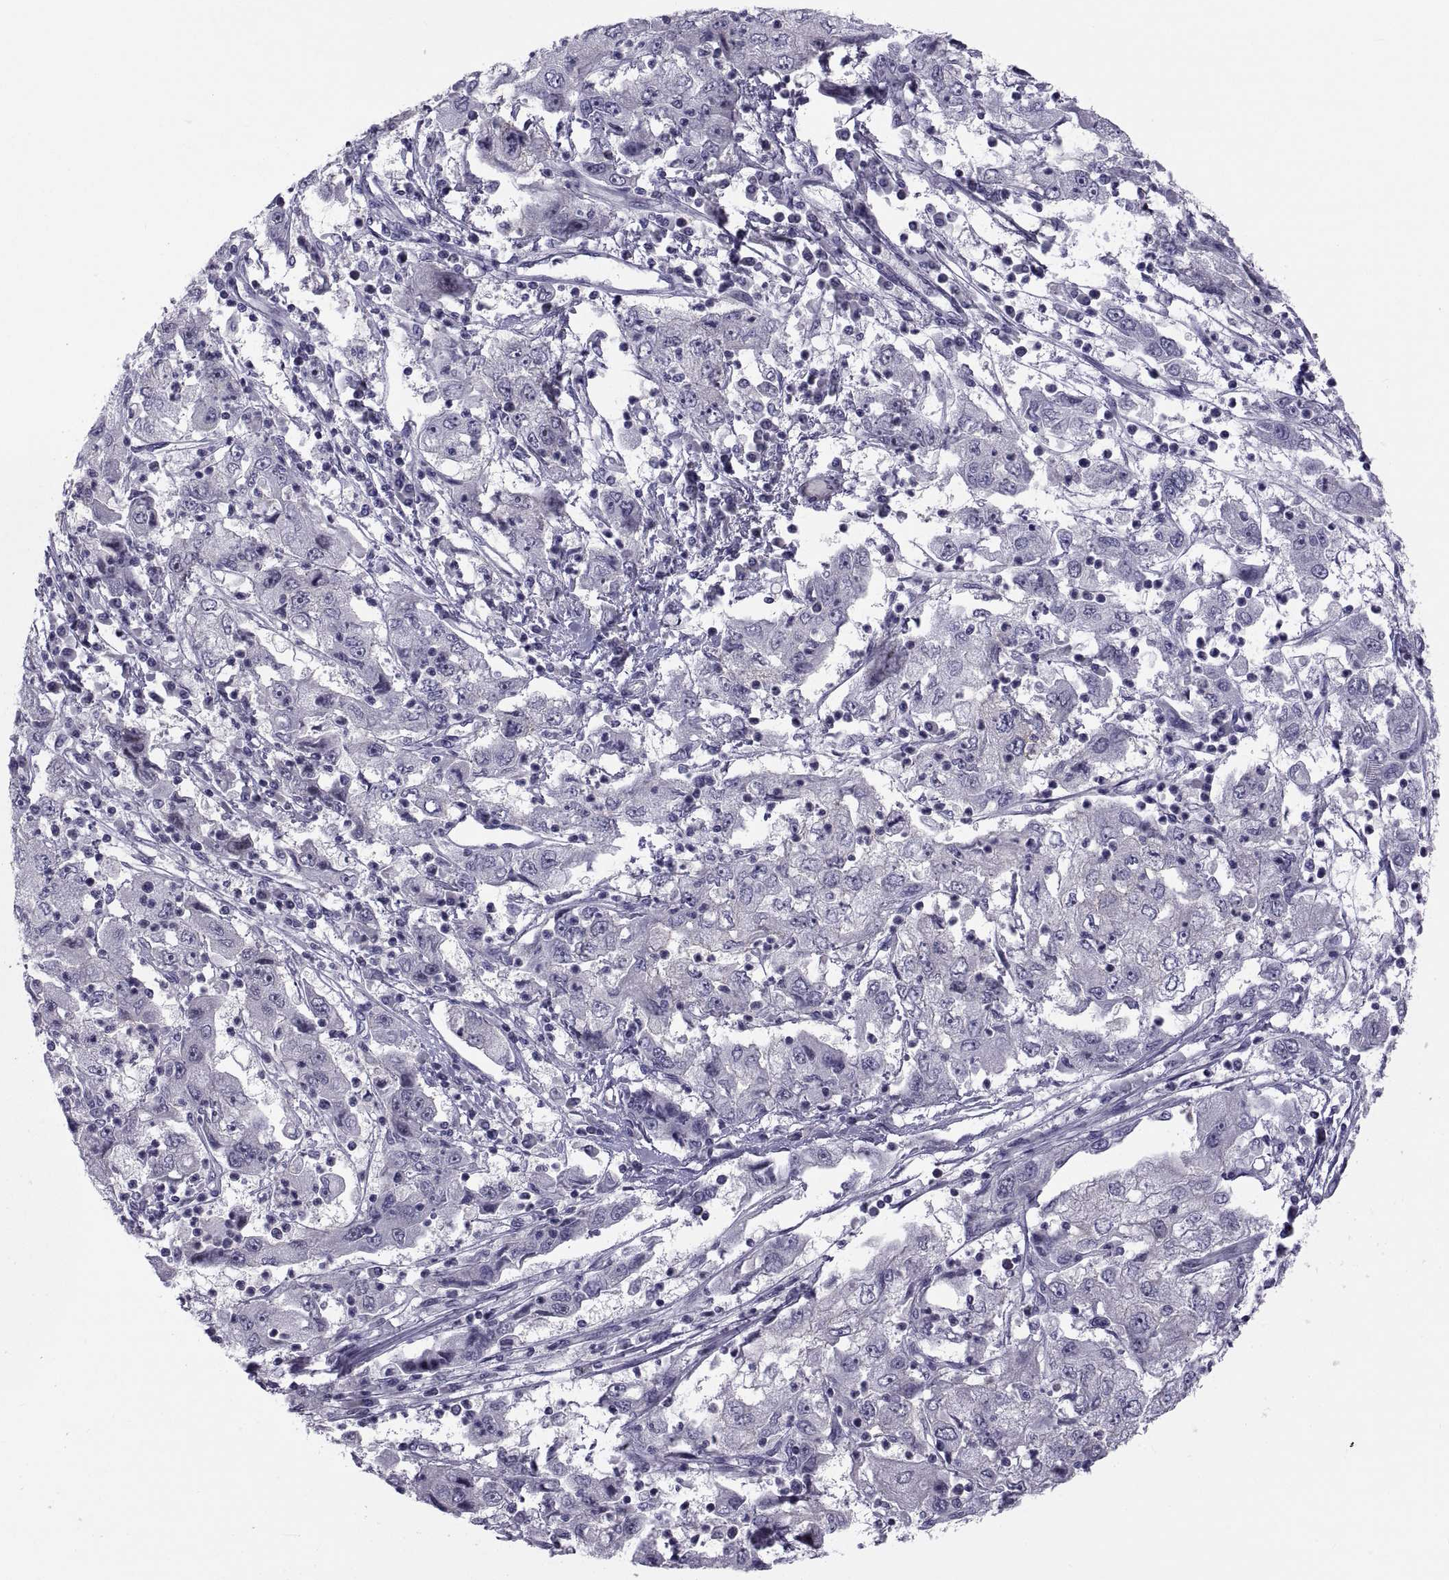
{"staining": {"intensity": "negative", "quantity": "none", "location": "none"}, "tissue": "cervical cancer", "cell_type": "Tumor cells", "image_type": "cancer", "snomed": [{"axis": "morphology", "description": "Squamous cell carcinoma, NOS"}, {"axis": "topography", "description": "Cervix"}], "caption": "Protein analysis of cervical squamous cell carcinoma displays no significant expression in tumor cells.", "gene": "TMEM158", "patient": {"sex": "female", "age": 36}}